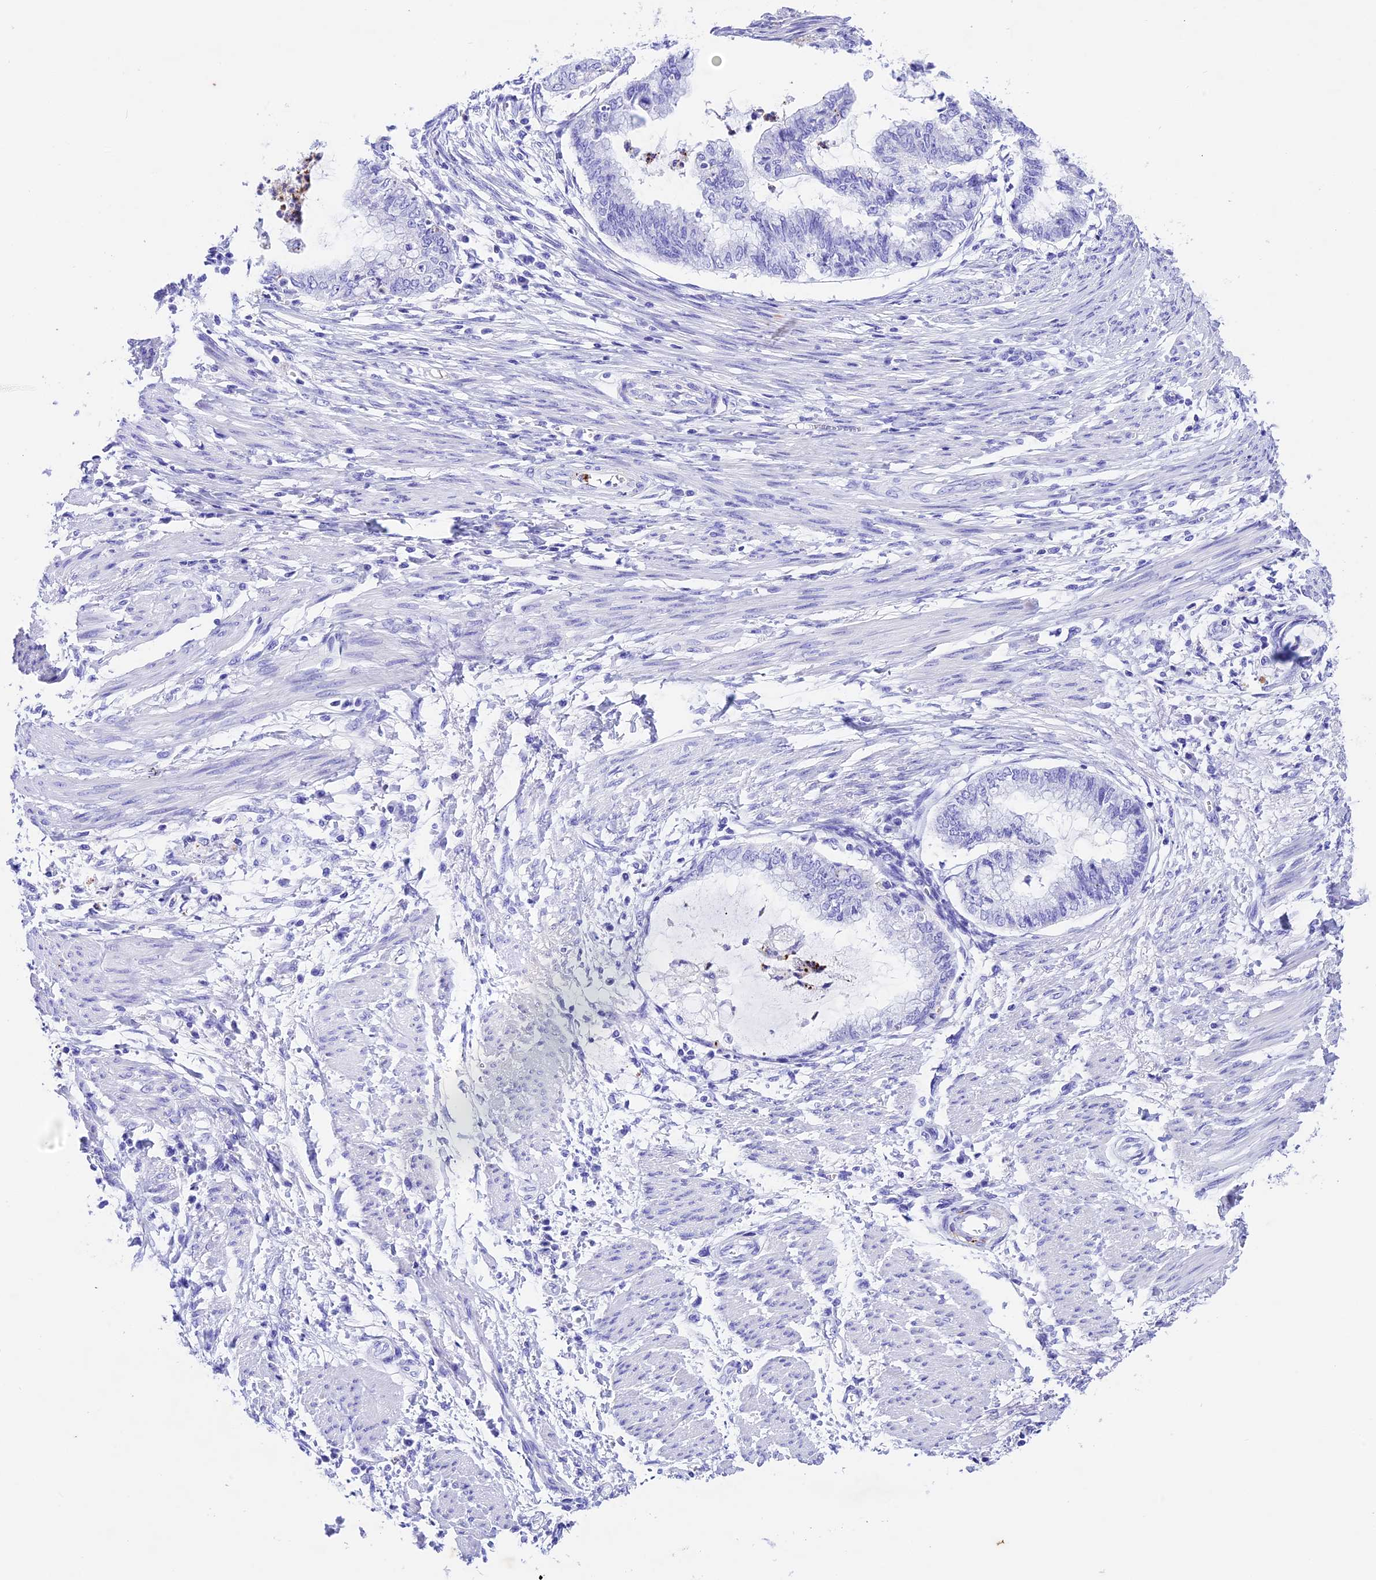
{"staining": {"intensity": "negative", "quantity": "none", "location": "none"}, "tissue": "endometrial cancer", "cell_type": "Tumor cells", "image_type": "cancer", "snomed": [{"axis": "morphology", "description": "Necrosis, NOS"}, {"axis": "morphology", "description": "Adenocarcinoma, NOS"}, {"axis": "topography", "description": "Endometrium"}], "caption": "A high-resolution histopathology image shows immunohistochemistry staining of endometrial cancer, which displays no significant positivity in tumor cells.", "gene": "PSG11", "patient": {"sex": "female", "age": 79}}